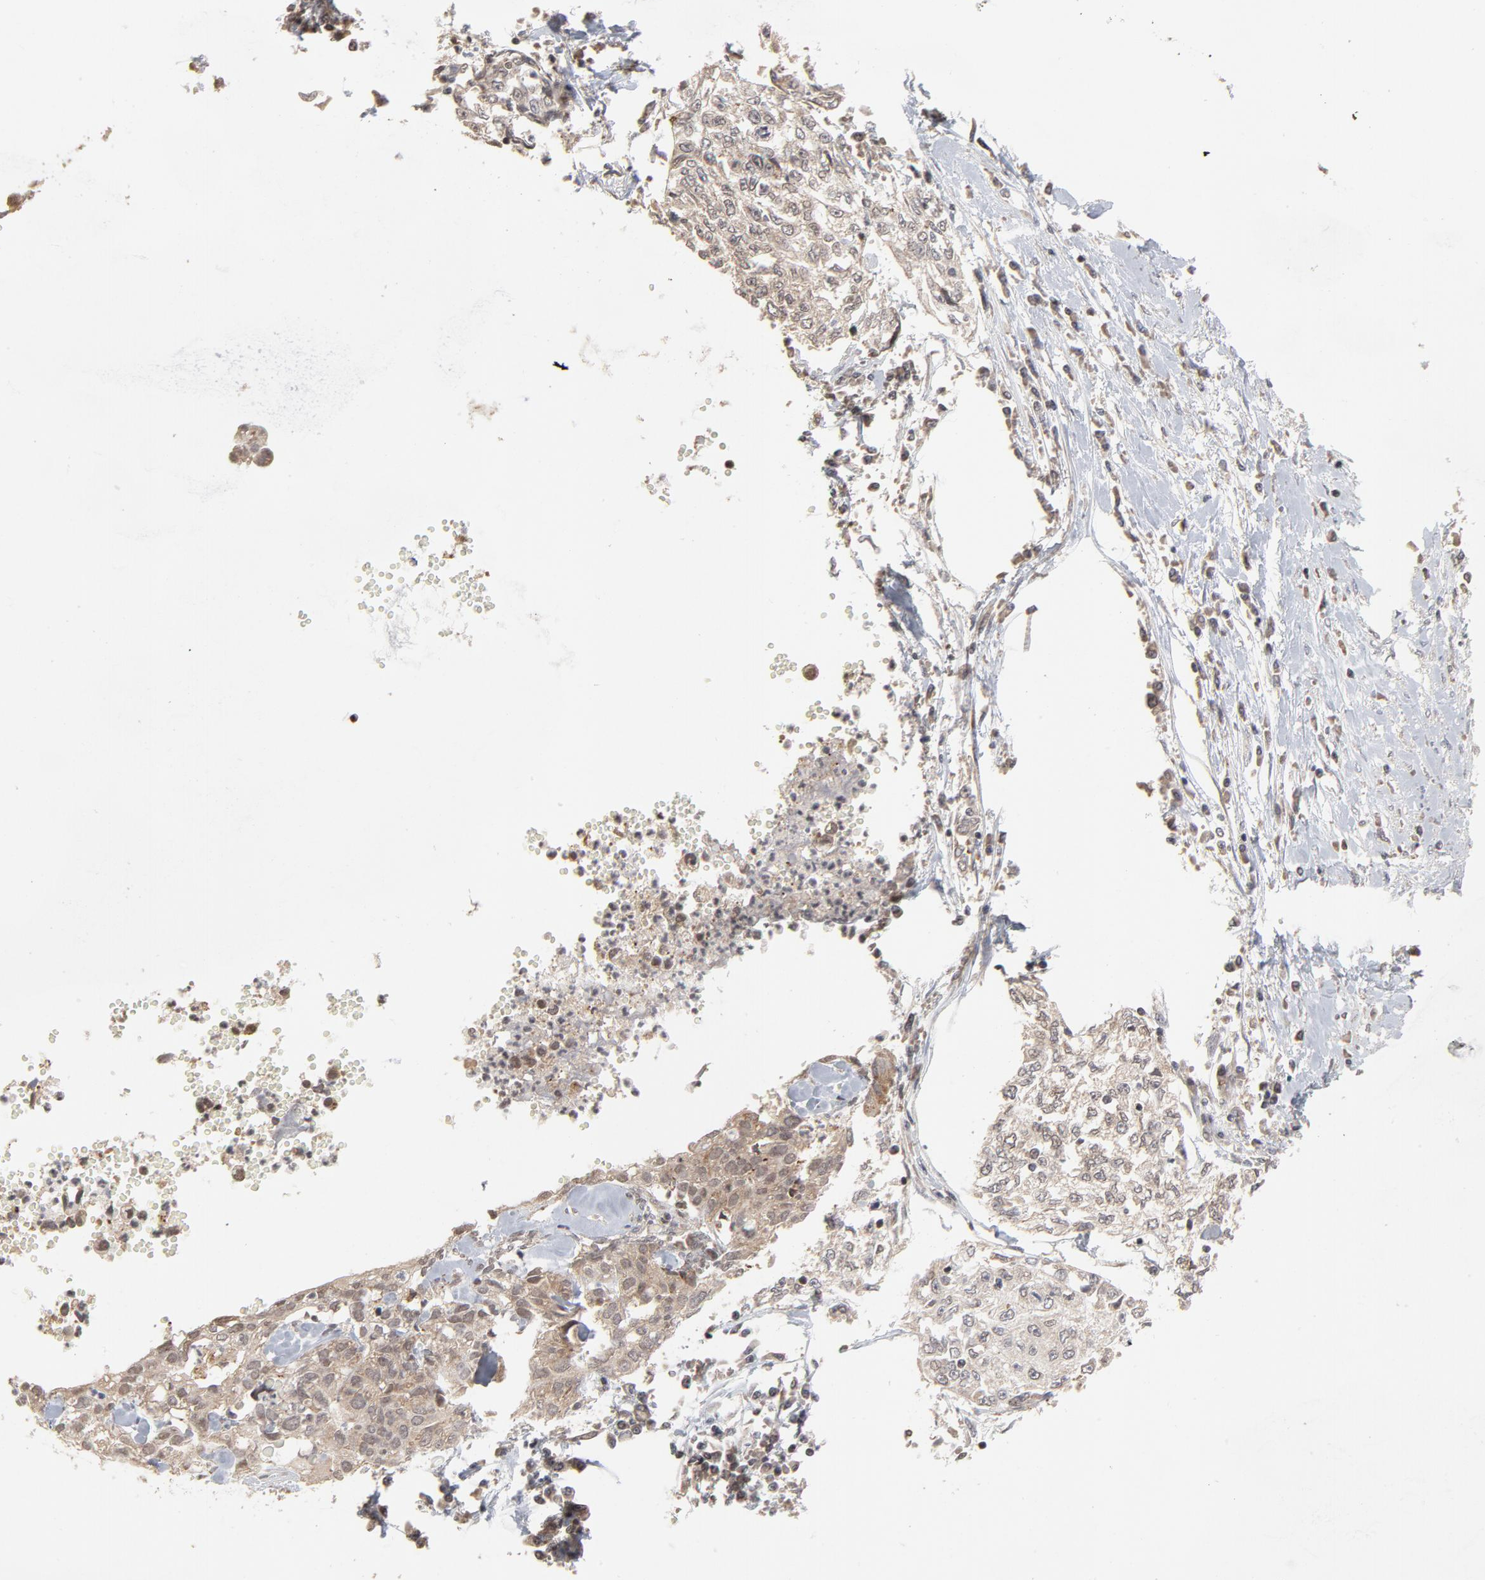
{"staining": {"intensity": "weak", "quantity": ">75%", "location": "cytoplasmic/membranous"}, "tissue": "cervical cancer", "cell_type": "Tumor cells", "image_type": "cancer", "snomed": [{"axis": "morphology", "description": "Normal tissue, NOS"}, {"axis": "morphology", "description": "Squamous cell carcinoma, NOS"}, {"axis": "topography", "description": "Cervix"}], "caption": "Brown immunohistochemical staining in squamous cell carcinoma (cervical) displays weak cytoplasmic/membranous staining in approximately >75% of tumor cells.", "gene": "ARIH1", "patient": {"sex": "female", "age": 45}}